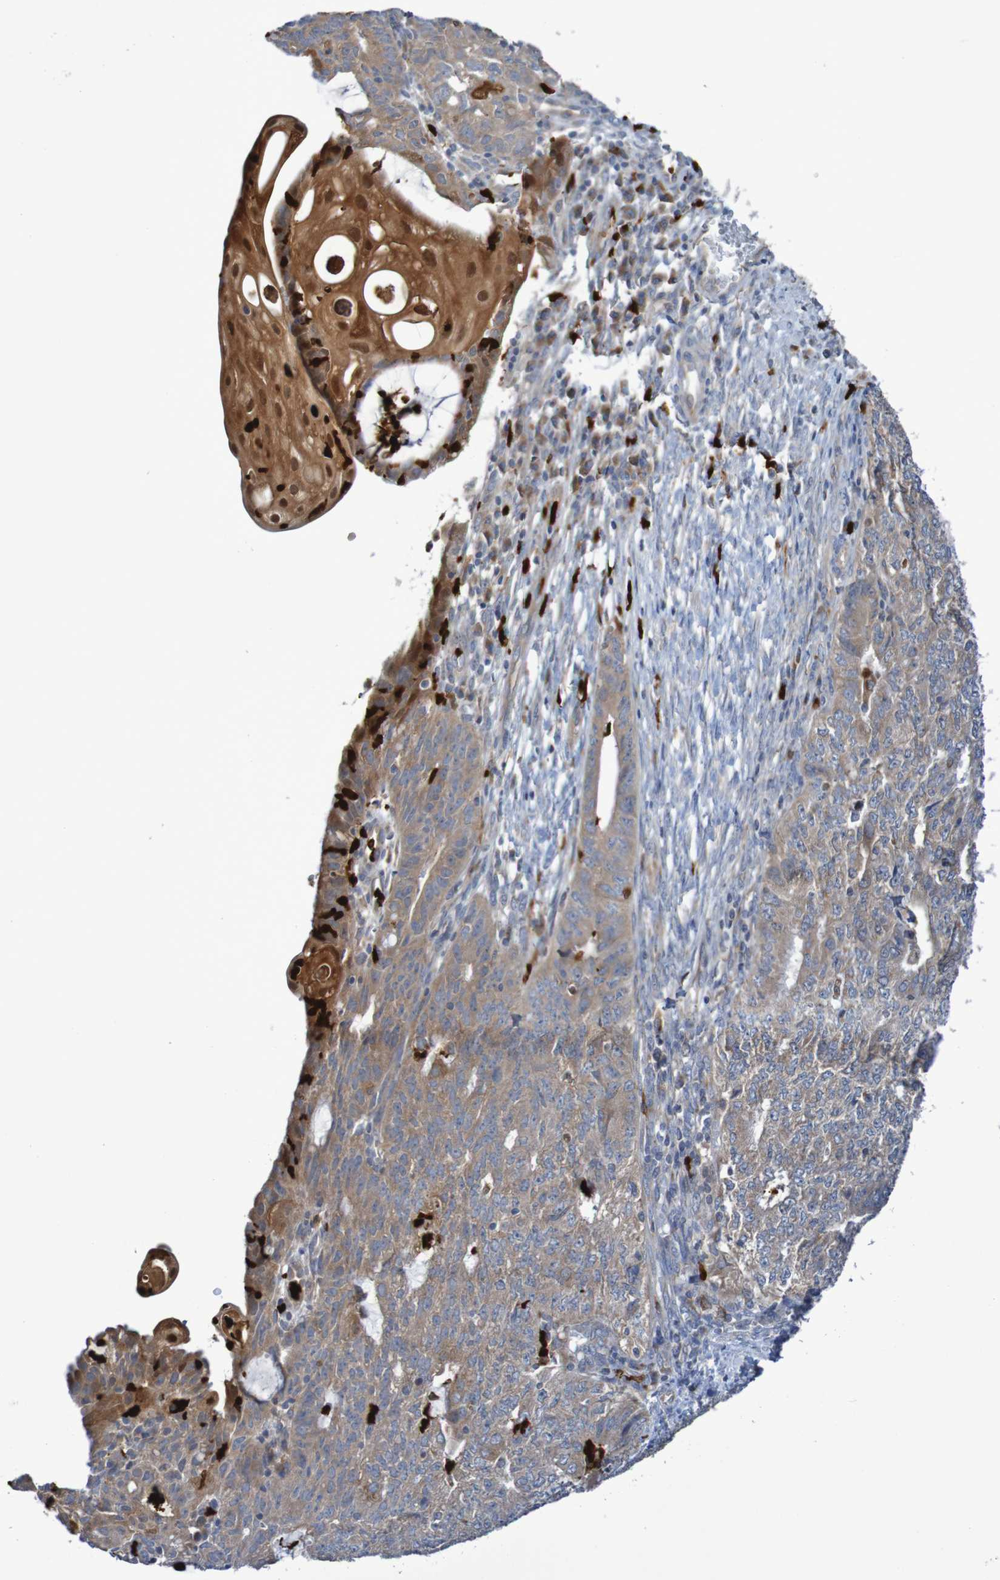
{"staining": {"intensity": "weak", "quantity": ">75%", "location": "cytoplasmic/membranous"}, "tissue": "endometrial cancer", "cell_type": "Tumor cells", "image_type": "cancer", "snomed": [{"axis": "morphology", "description": "Adenocarcinoma, NOS"}, {"axis": "topography", "description": "Endometrium"}], "caption": "A brown stain highlights weak cytoplasmic/membranous staining of a protein in adenocarcinoma (endometrial) tumor cells. The protein is stained brown, and the nuclei are stained in blue (DAB IHC with brightfield microscopy, high magnification).", "gene": "PARP4", "patient": {"sex": "female", "age": 32}}